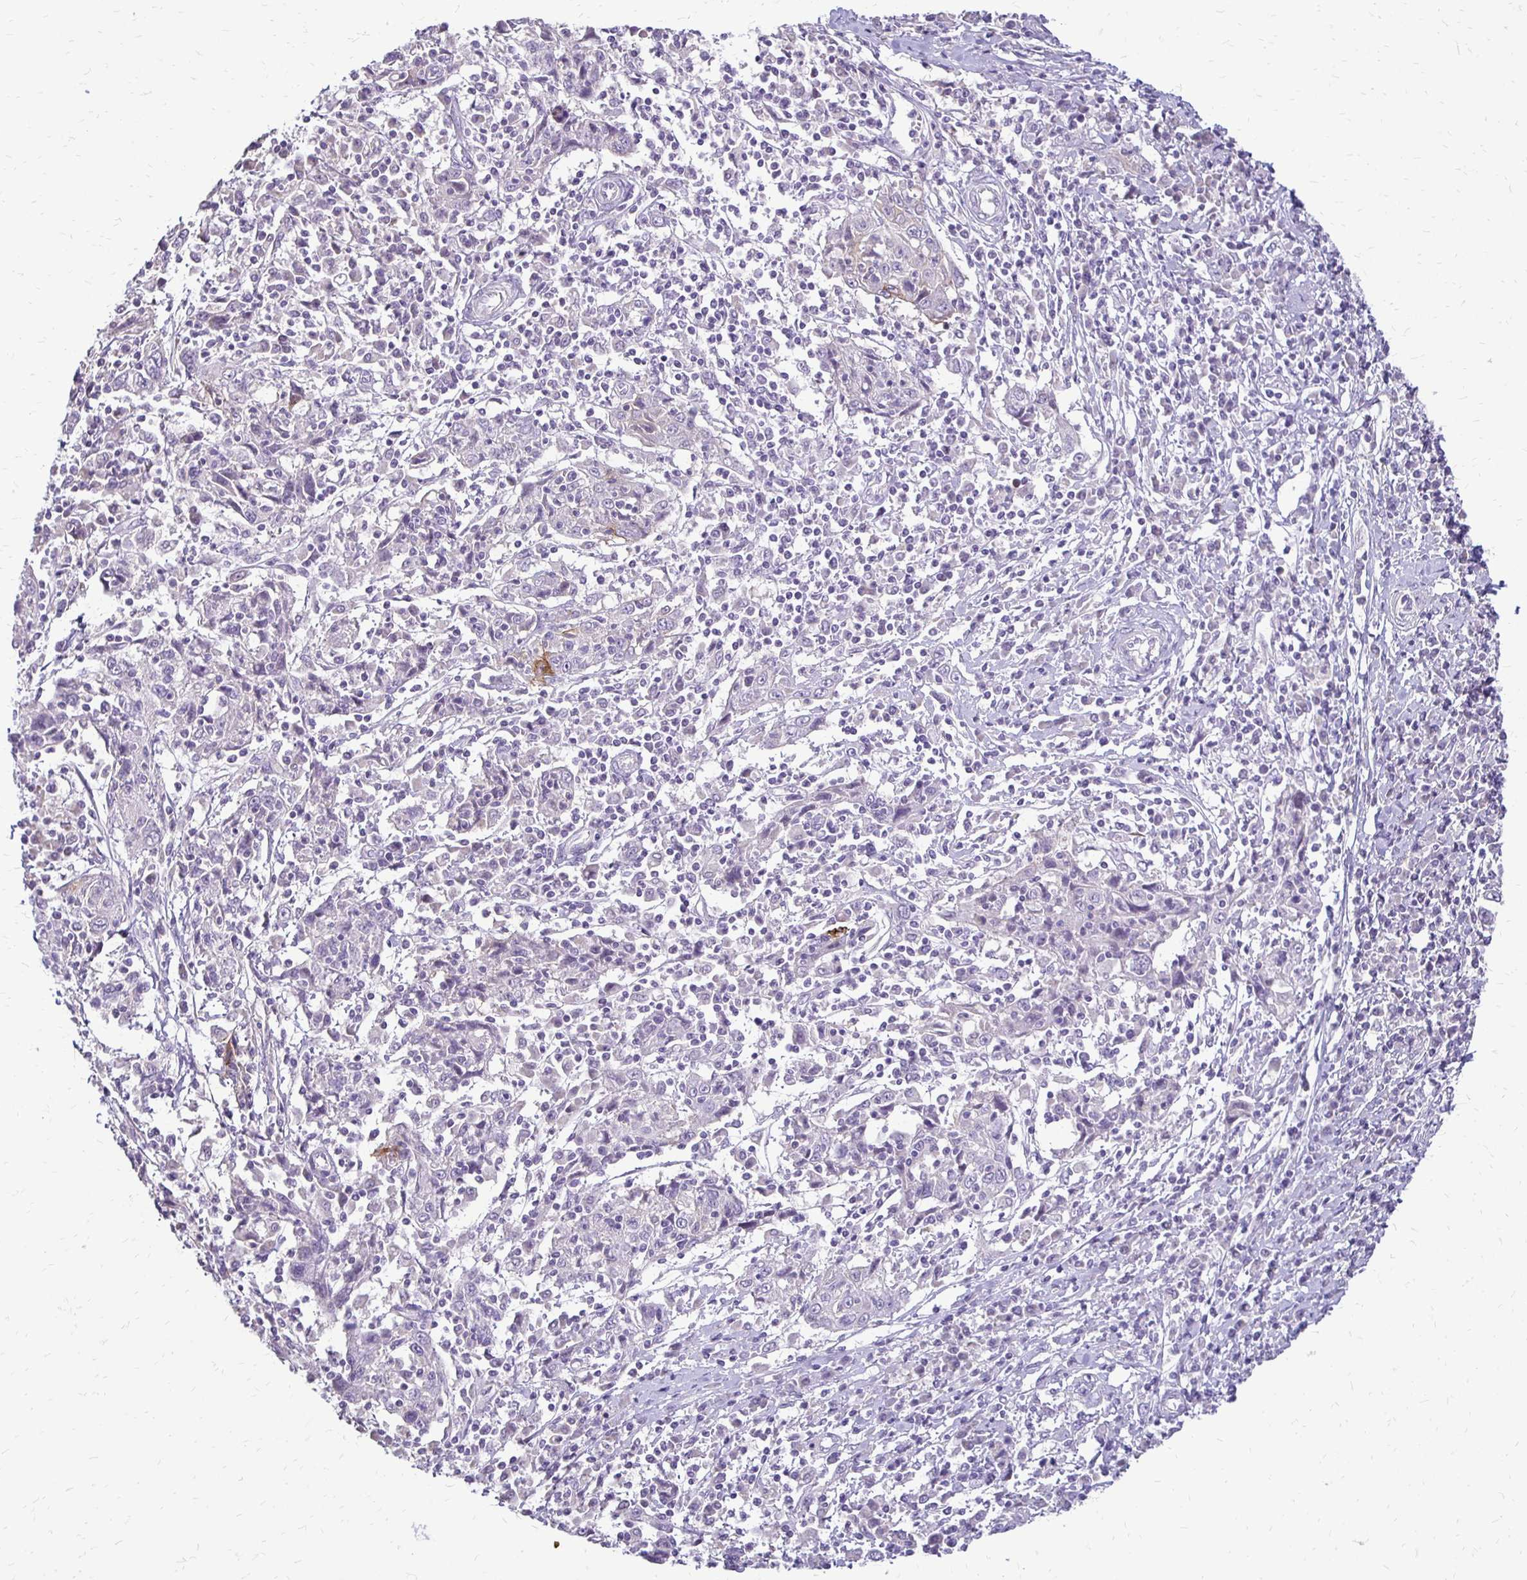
{"staining": {"intensity": "negative", "quantity": "none", "location": "none"}, "tissue": "cervical cancer", "cell_type": "Tumor cells", "image_type": "cancer", "snomed": [{"axis": "morphology", "description": "Squamous cell carcinoma, NOS"}, {"axis": "topography", "description": "Cervix"}], "caption": "DAB (3,3'-diaminobenzidine) immunohistochemical staining of cervical squamous cell carcinoma exhibits no significant expression in tumor cells. The staining was performed using DAB (3,3'-diaminobenzidine) to visualize the protein expression in brown, while the nuclei were stained in blue with hematoxylin (Magnification: 20x).", "gene": "ALPG", "patient": {"sex": "female", "age": 46}}